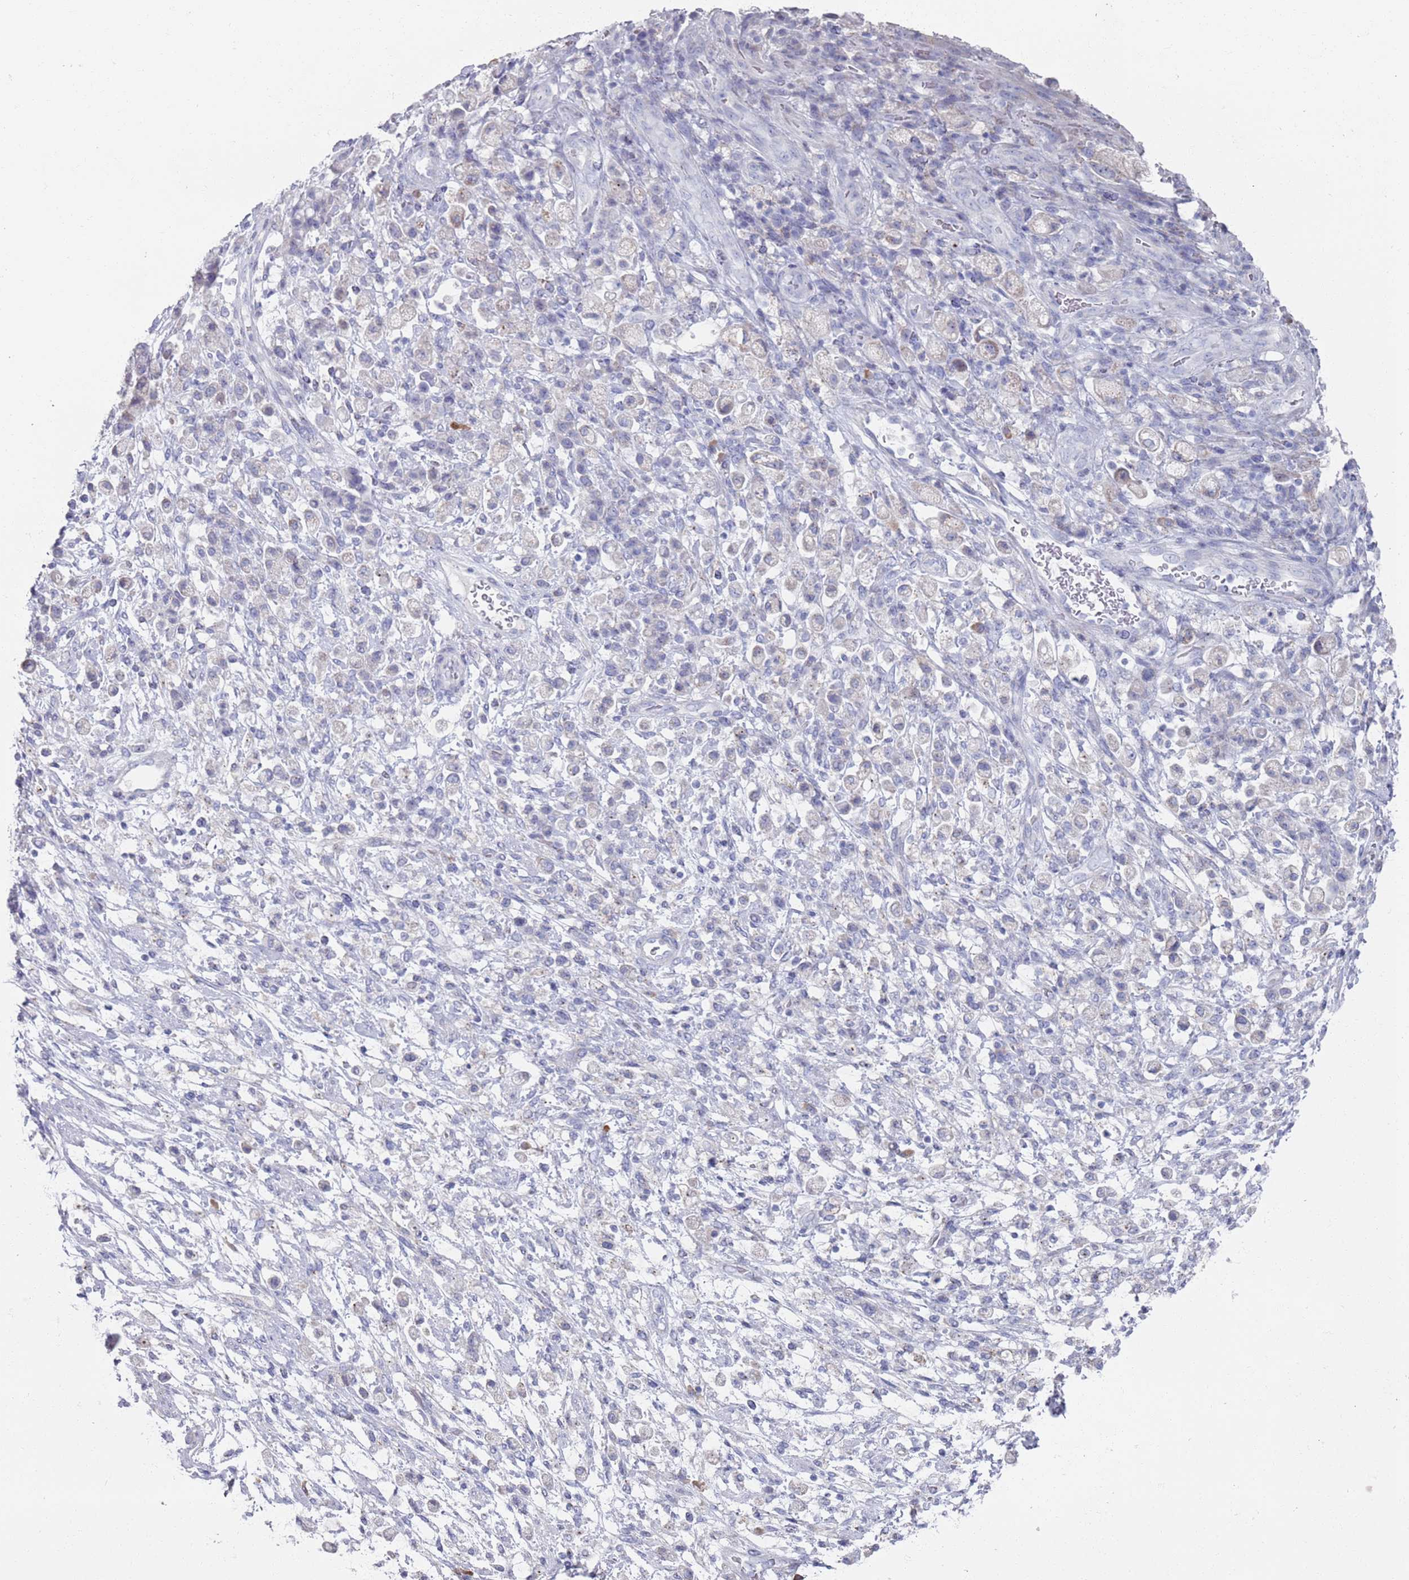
{"staining": {"intensity": "negative", "quantity": "none", "location": "none"}, "tissue": "stomach cancer", "cell_type": "Tumor cells", "image_type": "cancer", "snomed": [{"axis": "morphology", "description": "Adenocarcinoma, NOS"}, {"axis": "topography", "description": "Stomach"}], "caption": "High power microscopy image of an immunohistochemistry photomicrograph of stomach cancer, revealing no significant expression in tumor cells.", "gene": "MAT1A", "patient": {"sex": "female", "age": 60}}